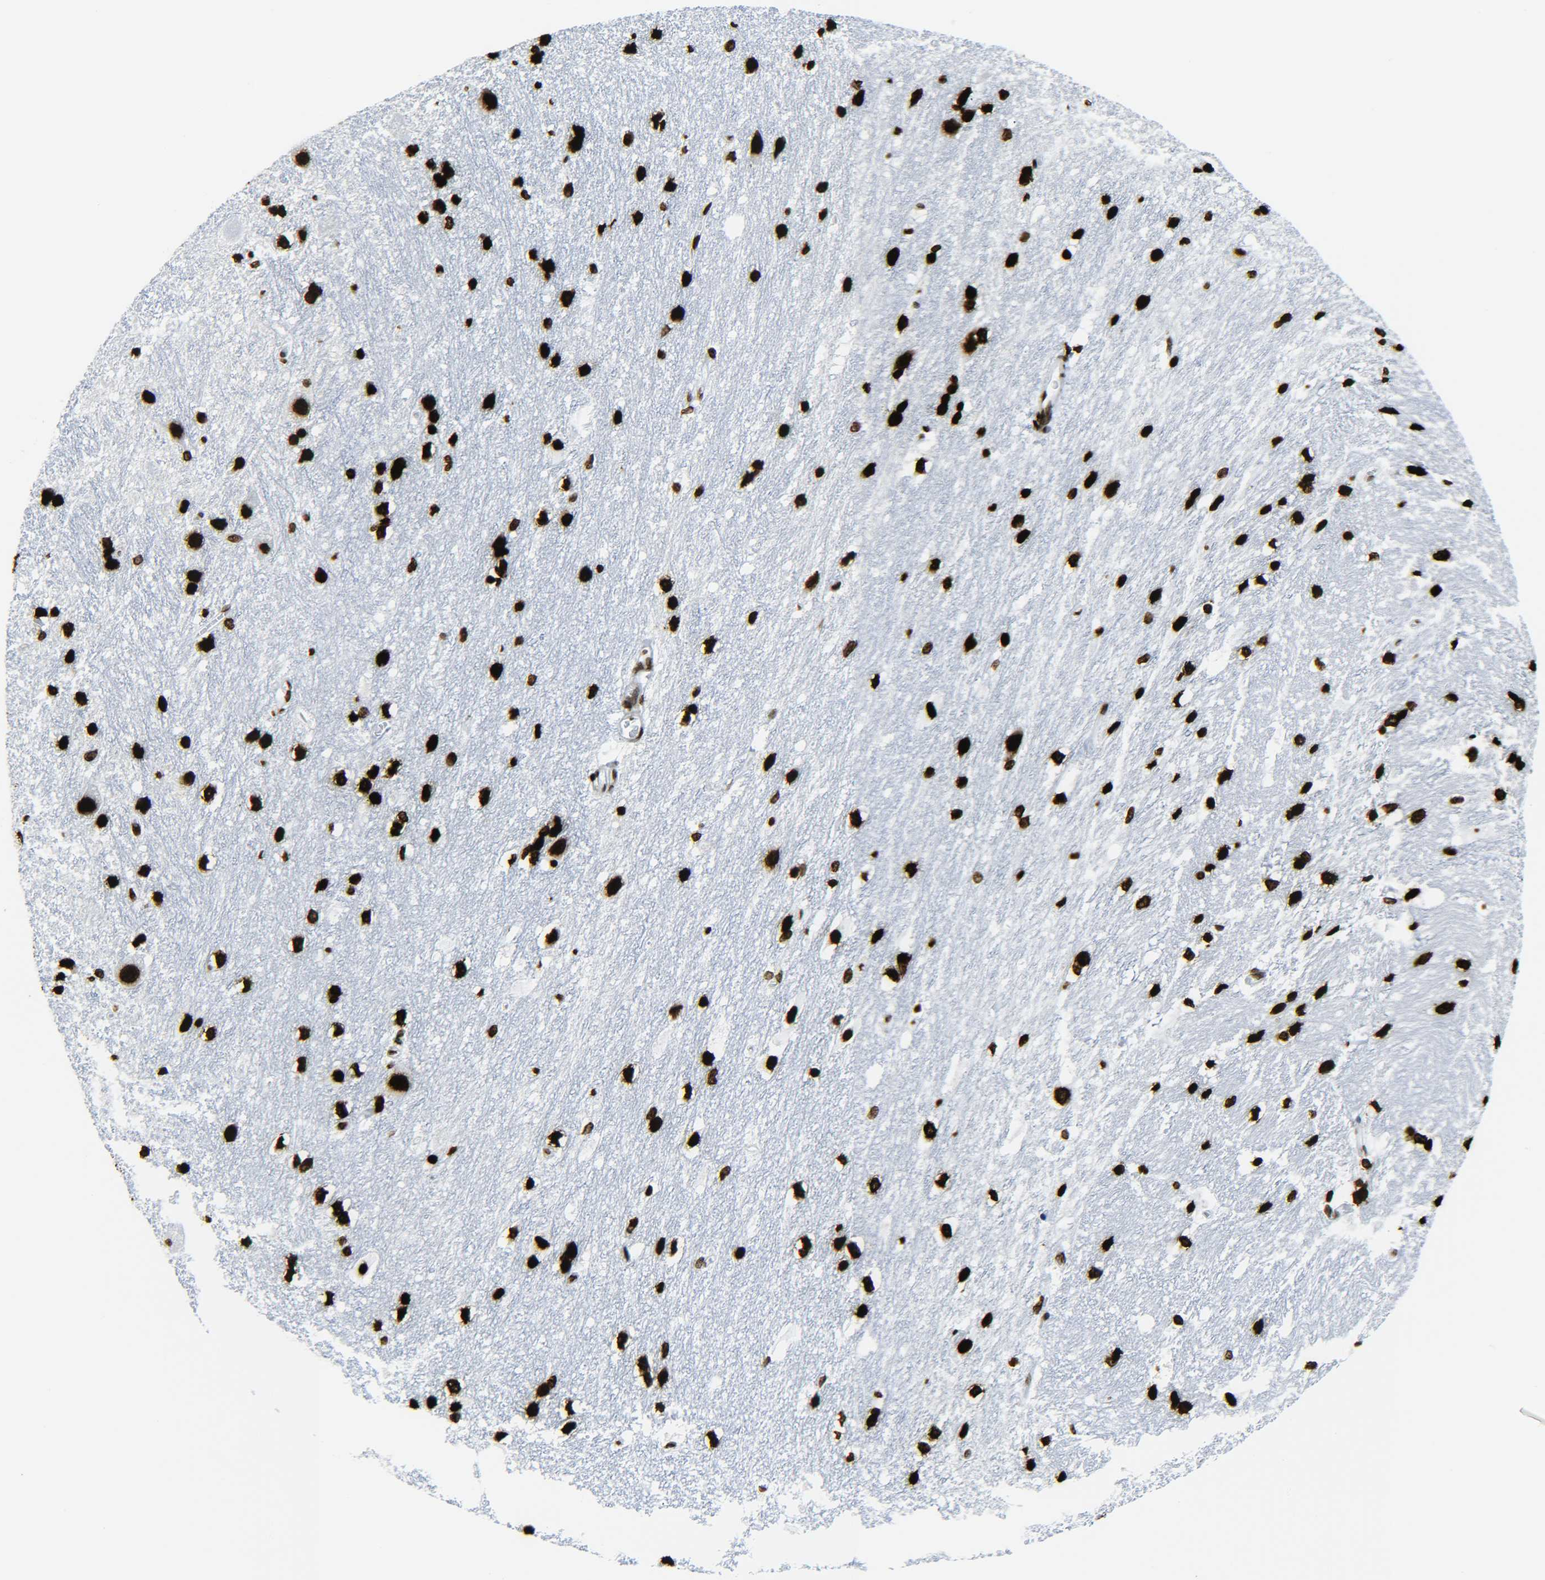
{"staining": {"intensity": "strong", "quantity": ">75%", "location": "nuclear"}, "tissue": "hippocampus", "cell_type": "Glial cells", "image_type": "normal", "snomed": [{"axis": "morphology", "description": "Normal tissue, NOS"}, {"axis": "topography", "description": "Hippocampus"}], "caption": "This histopathology image displays immunohistochemistry (IHC) staining of normal hippocampus, with high strong nuclear staining in about >75% of glial cells.", "gene": "H2AX", "patient": {"sex": "female", "age": 19}}